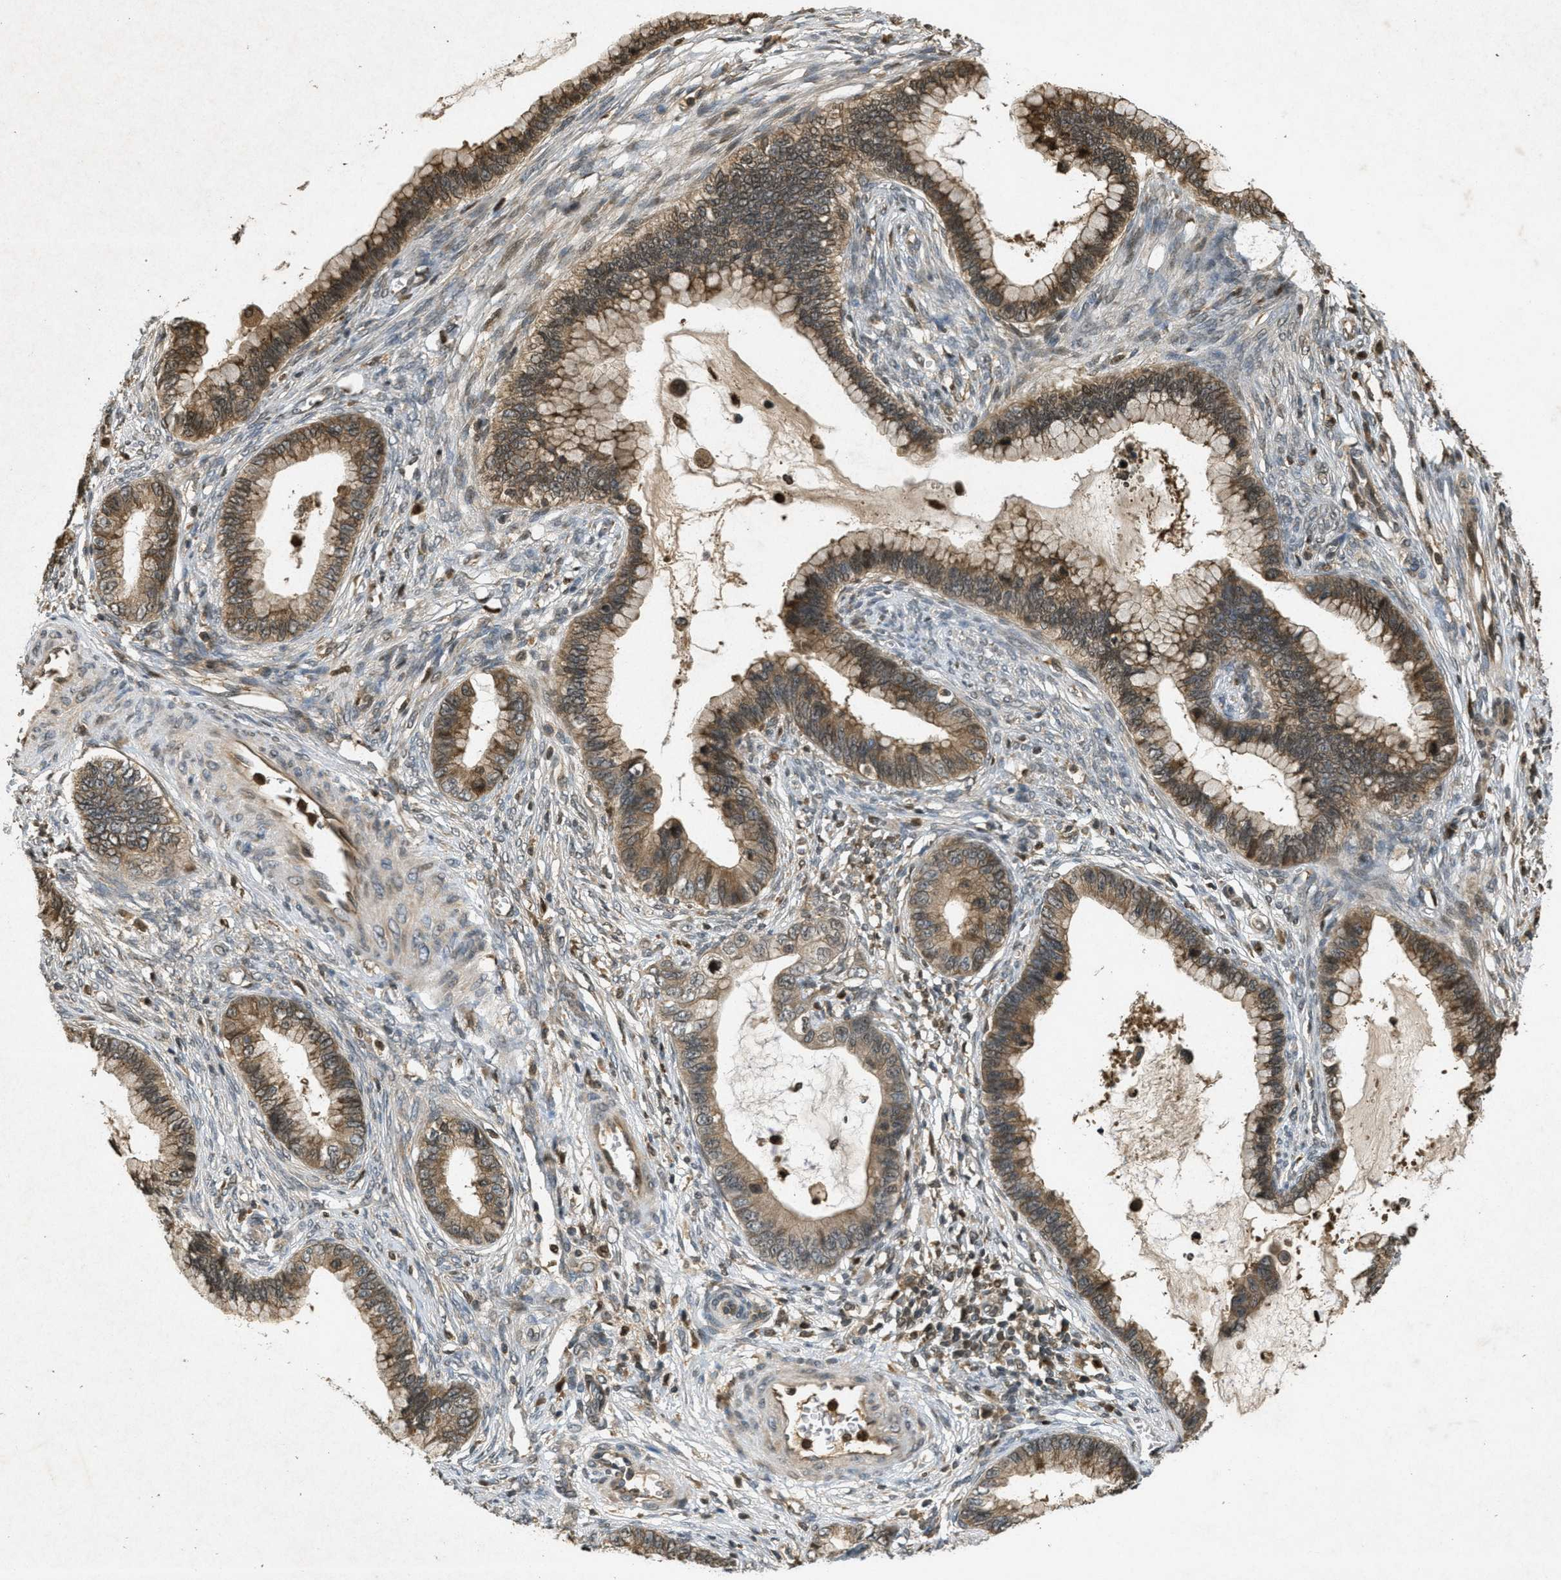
{"staining": {"intensity": "moderate", "quantity": ">75%", "location": "cytoplasmic/membranous"}, "tissue": "cervical cancer", "cell_type": "Tumor cells", "image_type": "cancer", "snomed": [{"axis": "morphology", "description": "Adenocarcinoma, NOS"}, {"axis": "topography", "description": "Cervix"}], "caption": "The histopathology image shows a brown stain indicating the presence of a protein in the cytoplasmic/membranous of tumor cells in adenocarcinoma (cervical). (IHC, brightfield microscopy, high magnification).", "gene": "ATG7", "patient": {"sex": "female", "age": 44}}